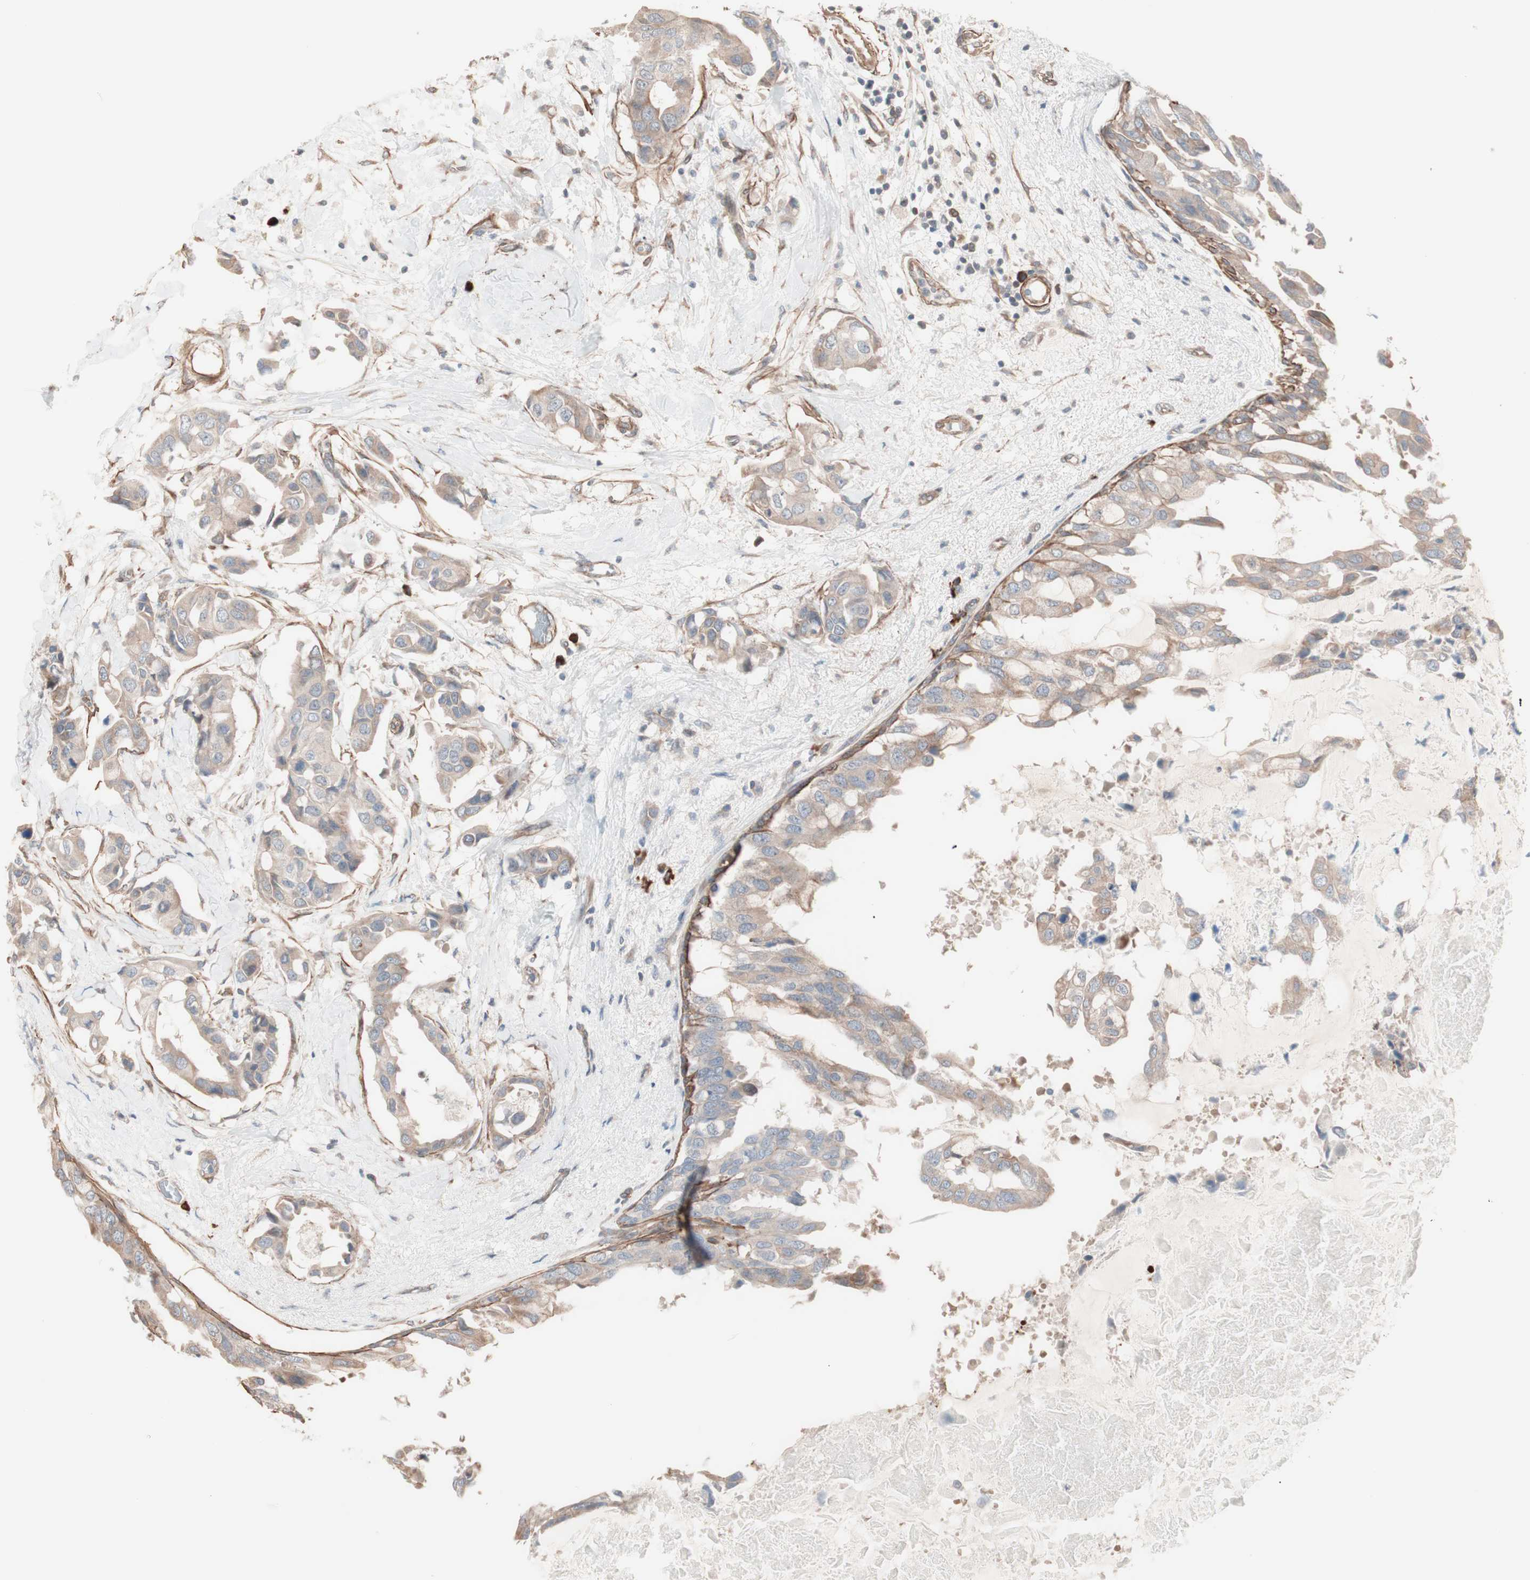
{"staining": {"intensity": "moderate", "quantity": ">75%", "location": "cytoplasmic/membranous"}, "tissue": "breast cancer", "cell_type": "Tumor cells", "image_type": "cancer", "snomed": [{"axis": "morphology", "description": "Duct carcinoma"}, {"axis": "topography", "description": "Breast"}], "caption": "IHC (DAB (3,3'-diaminobenzidine)) staining of human breast cancer (intraductal carcinoma) exhibits moderate cytoplasmic/membranous protein expression in approximately >75% of tumor cells.", "gene": "ALG5", "patient": {"sex": "female", "age": 40}}